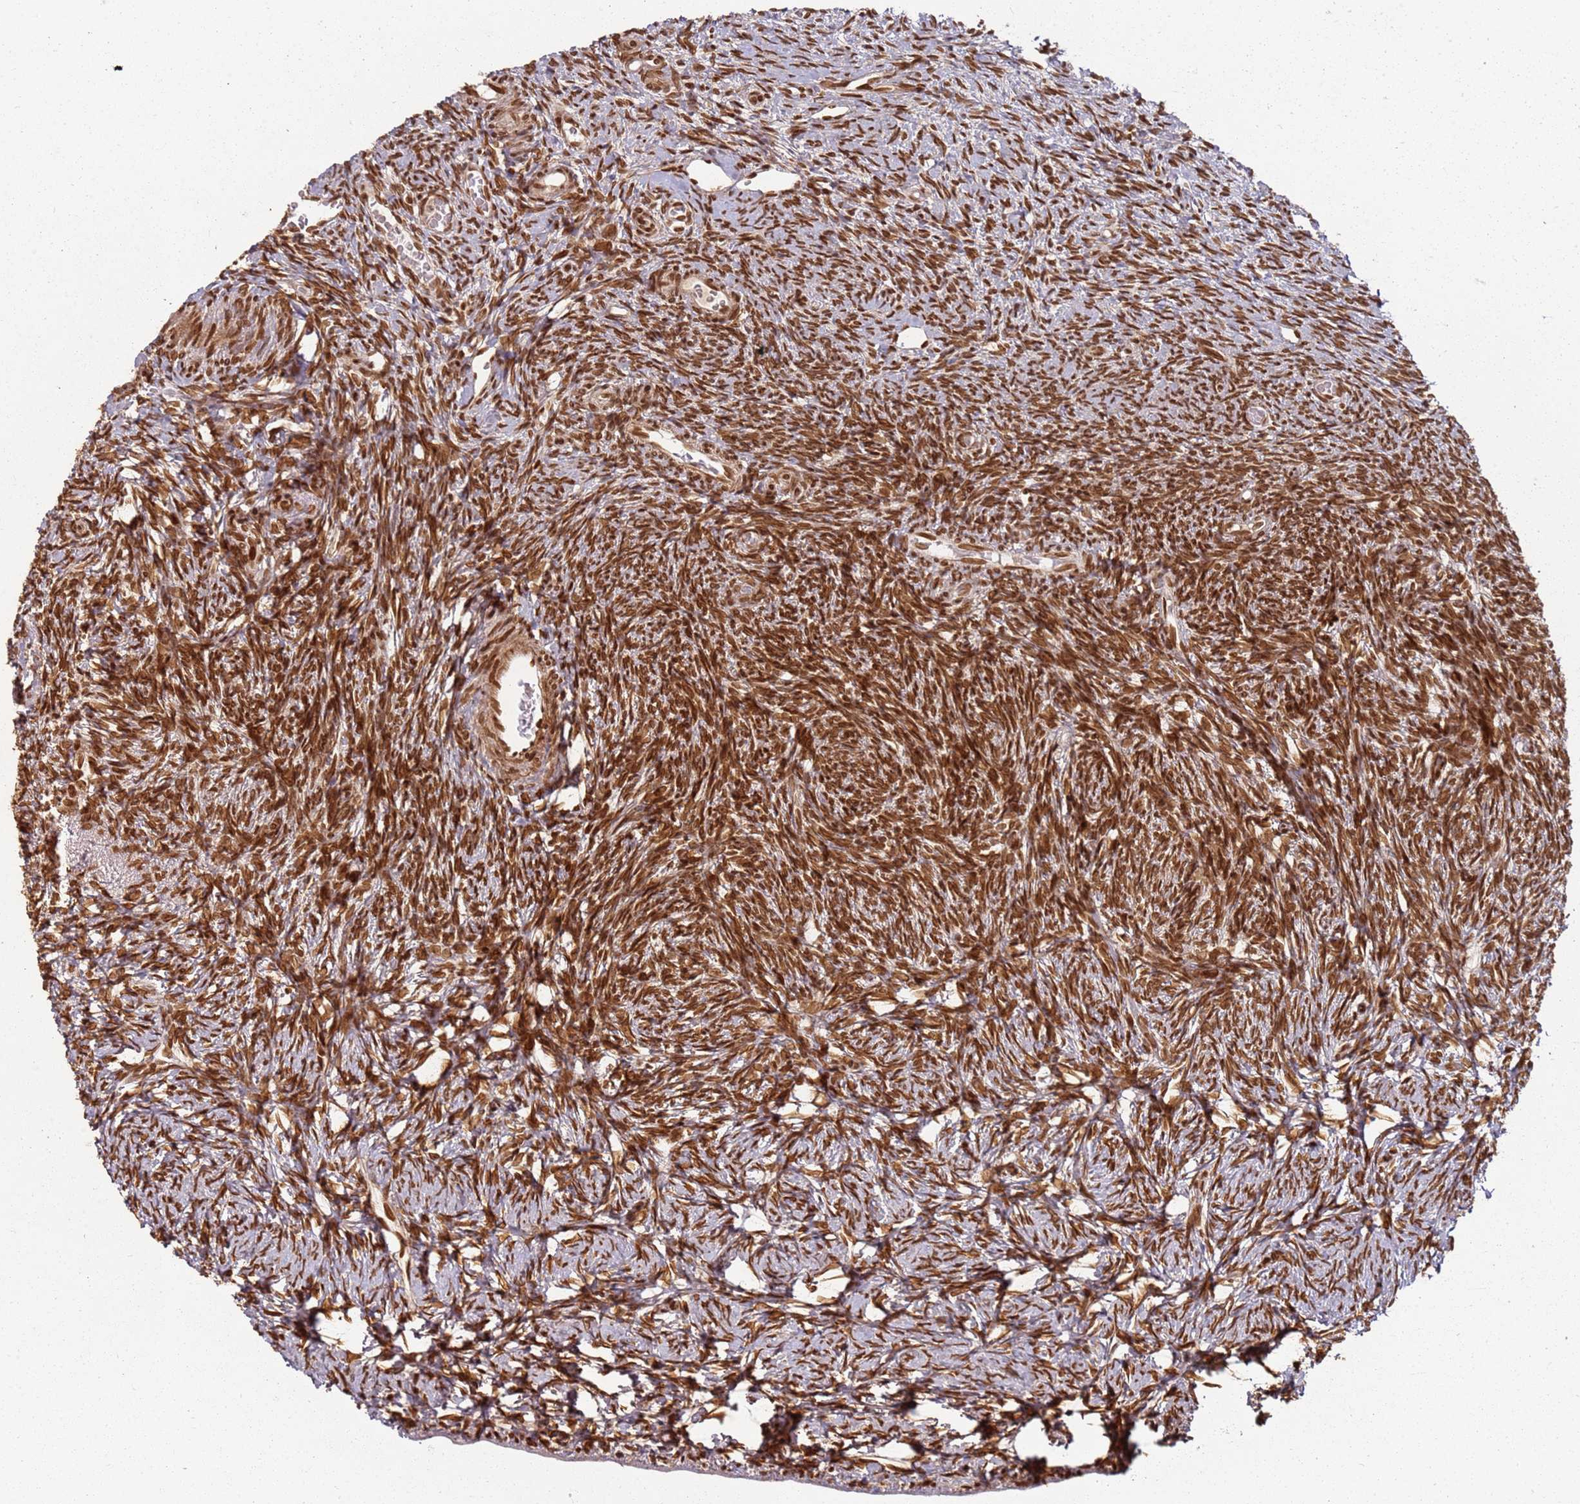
{"staining": {"intensity": "strong", "quantity": ">75%", "location": "nuclear"}, "tissue": "ovary", "cell_type": "Ovarian stroma cells", "image_type": "normal", "snomed": [{"axis": "morphology", "description": "Normal tissue, NOS"}, {"axis": "topography", "description": "Ovary"}], "caption": "Strong nuclear expression is identified in approximately >75% of ovarian stroma cells in benign ovary.", "gene": "TENT4A", "patient": {"sex": "female", "age": 39}}